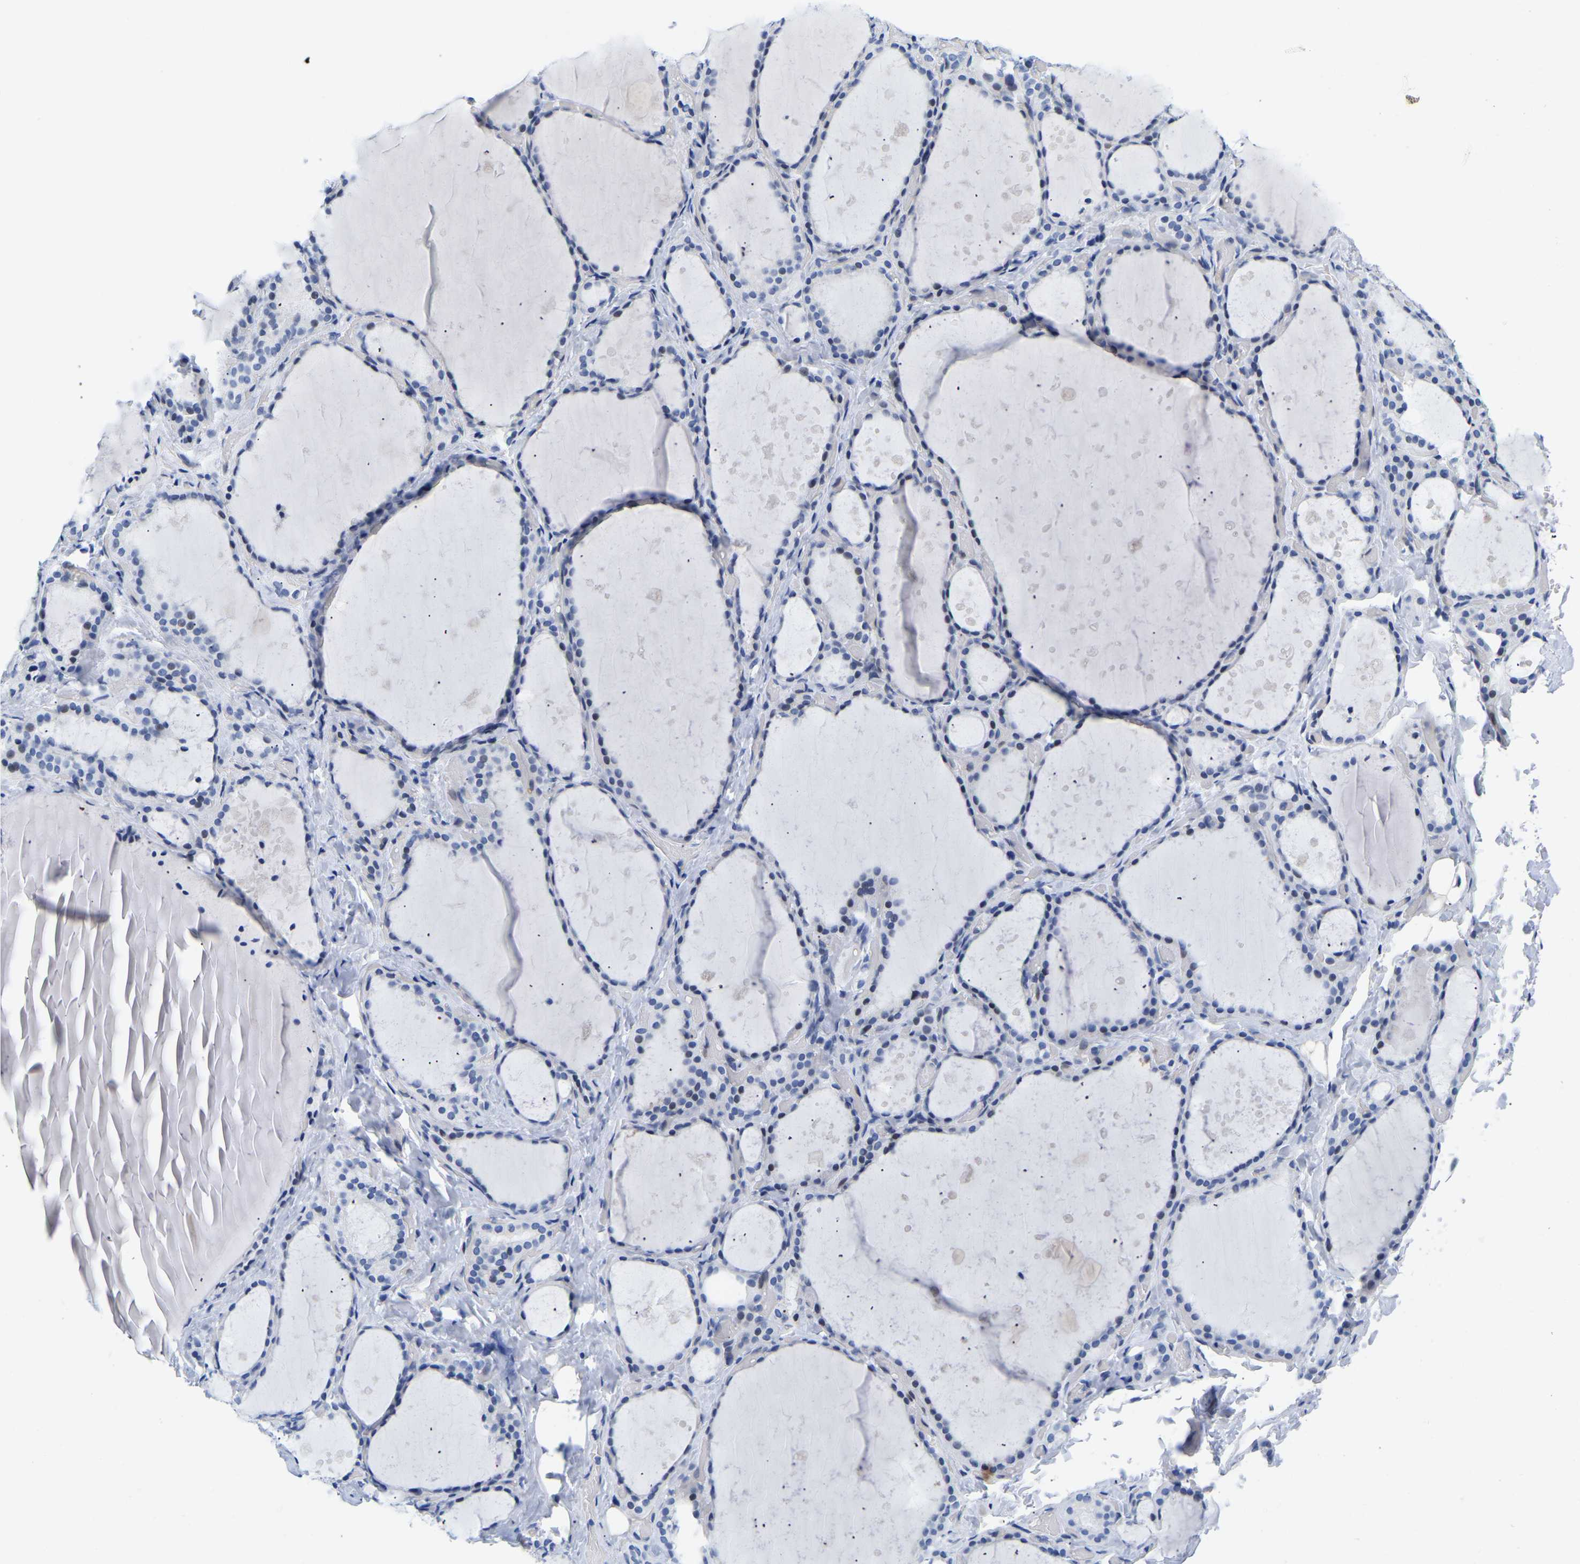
{"staining": {"intensity": "negative", "quantity": "none", "location": "none"}, "tissue": "thyroid gland", "cell_type": "Glandular cells", "image_type": "normal", "snomed": [{"axis": "morphology", "description": "Normal tissue, NOS"}, {"axis": "topography", "description": "Thyroid gland"}], "caption": "Immunohistochemical staining of benign human thyroid gland shows no significant expression in glandular cells.", "gene": "UPK3A", "patient": {"sex": "female", "age": 44}}